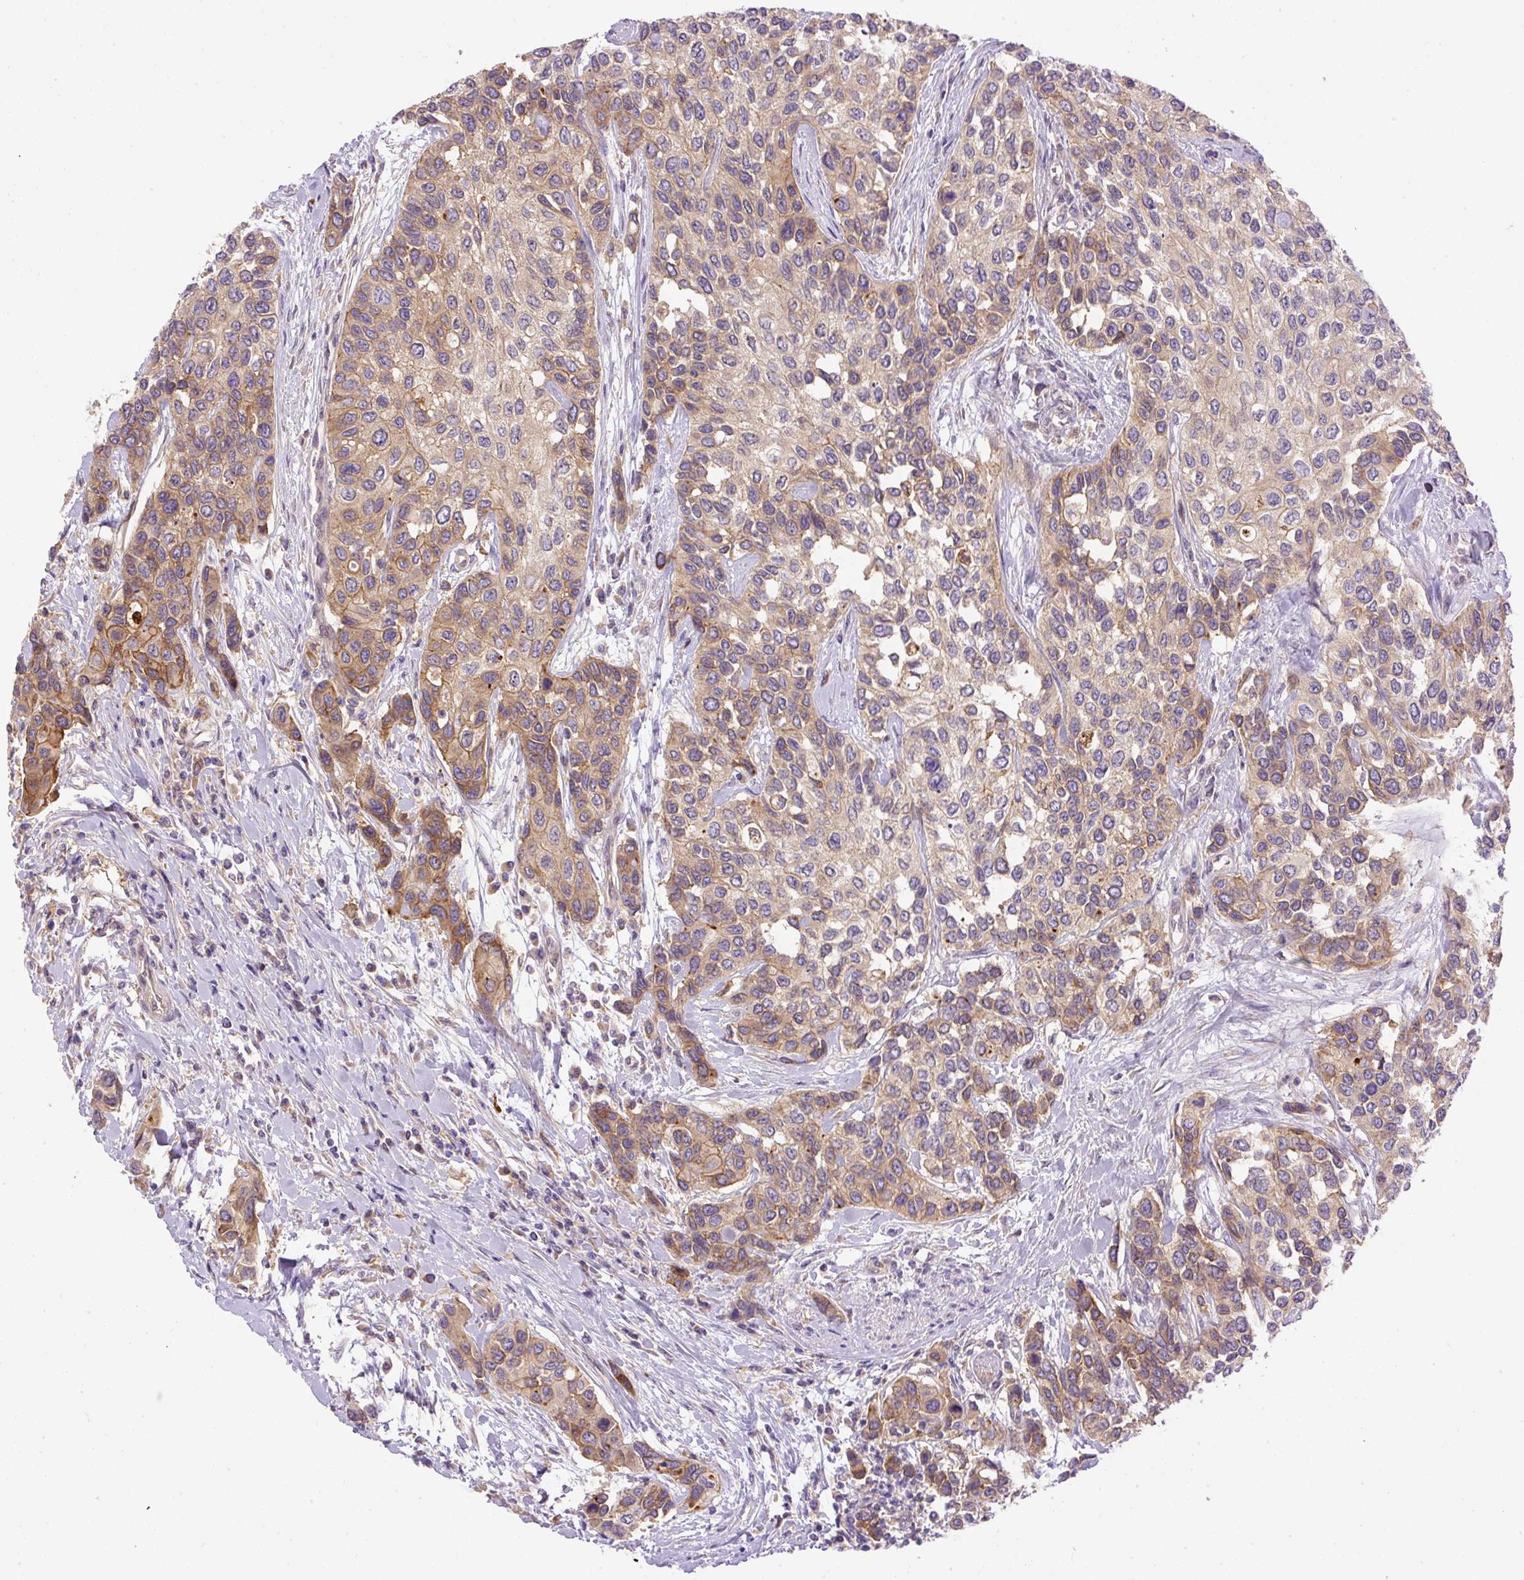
{"staining": {"intensity": "moderate", "quantity": ">75%", "location": "cytoplasmic/membranous"}, "tissue": "urothelial cancer", "cell_type": "Tumor cells", "image_type": "cancer", "snomed": [{"axis": "morphology", "description": "Normal tissue, NOS"}, {"axis": "morphology", "description": "Urothelial carcinoma, High grade"}, {"axis": "topography", "description": "Vascular tissue"}, {"axis": "topography", "description": "Urinary bladder"}], "caption": "A brown stain labels moderate cytoplasmic/membranous expression of a protein in human urothelial carcinoma (high-grade) tumor cells. The staining was performed using DAB to visualize the protein expression in brown, while the nuclei were stained in blue with hematoxylin (Magnification: 20x).", "gene": "DAPK1", "patient": {"sex": "female", "age": 56}}